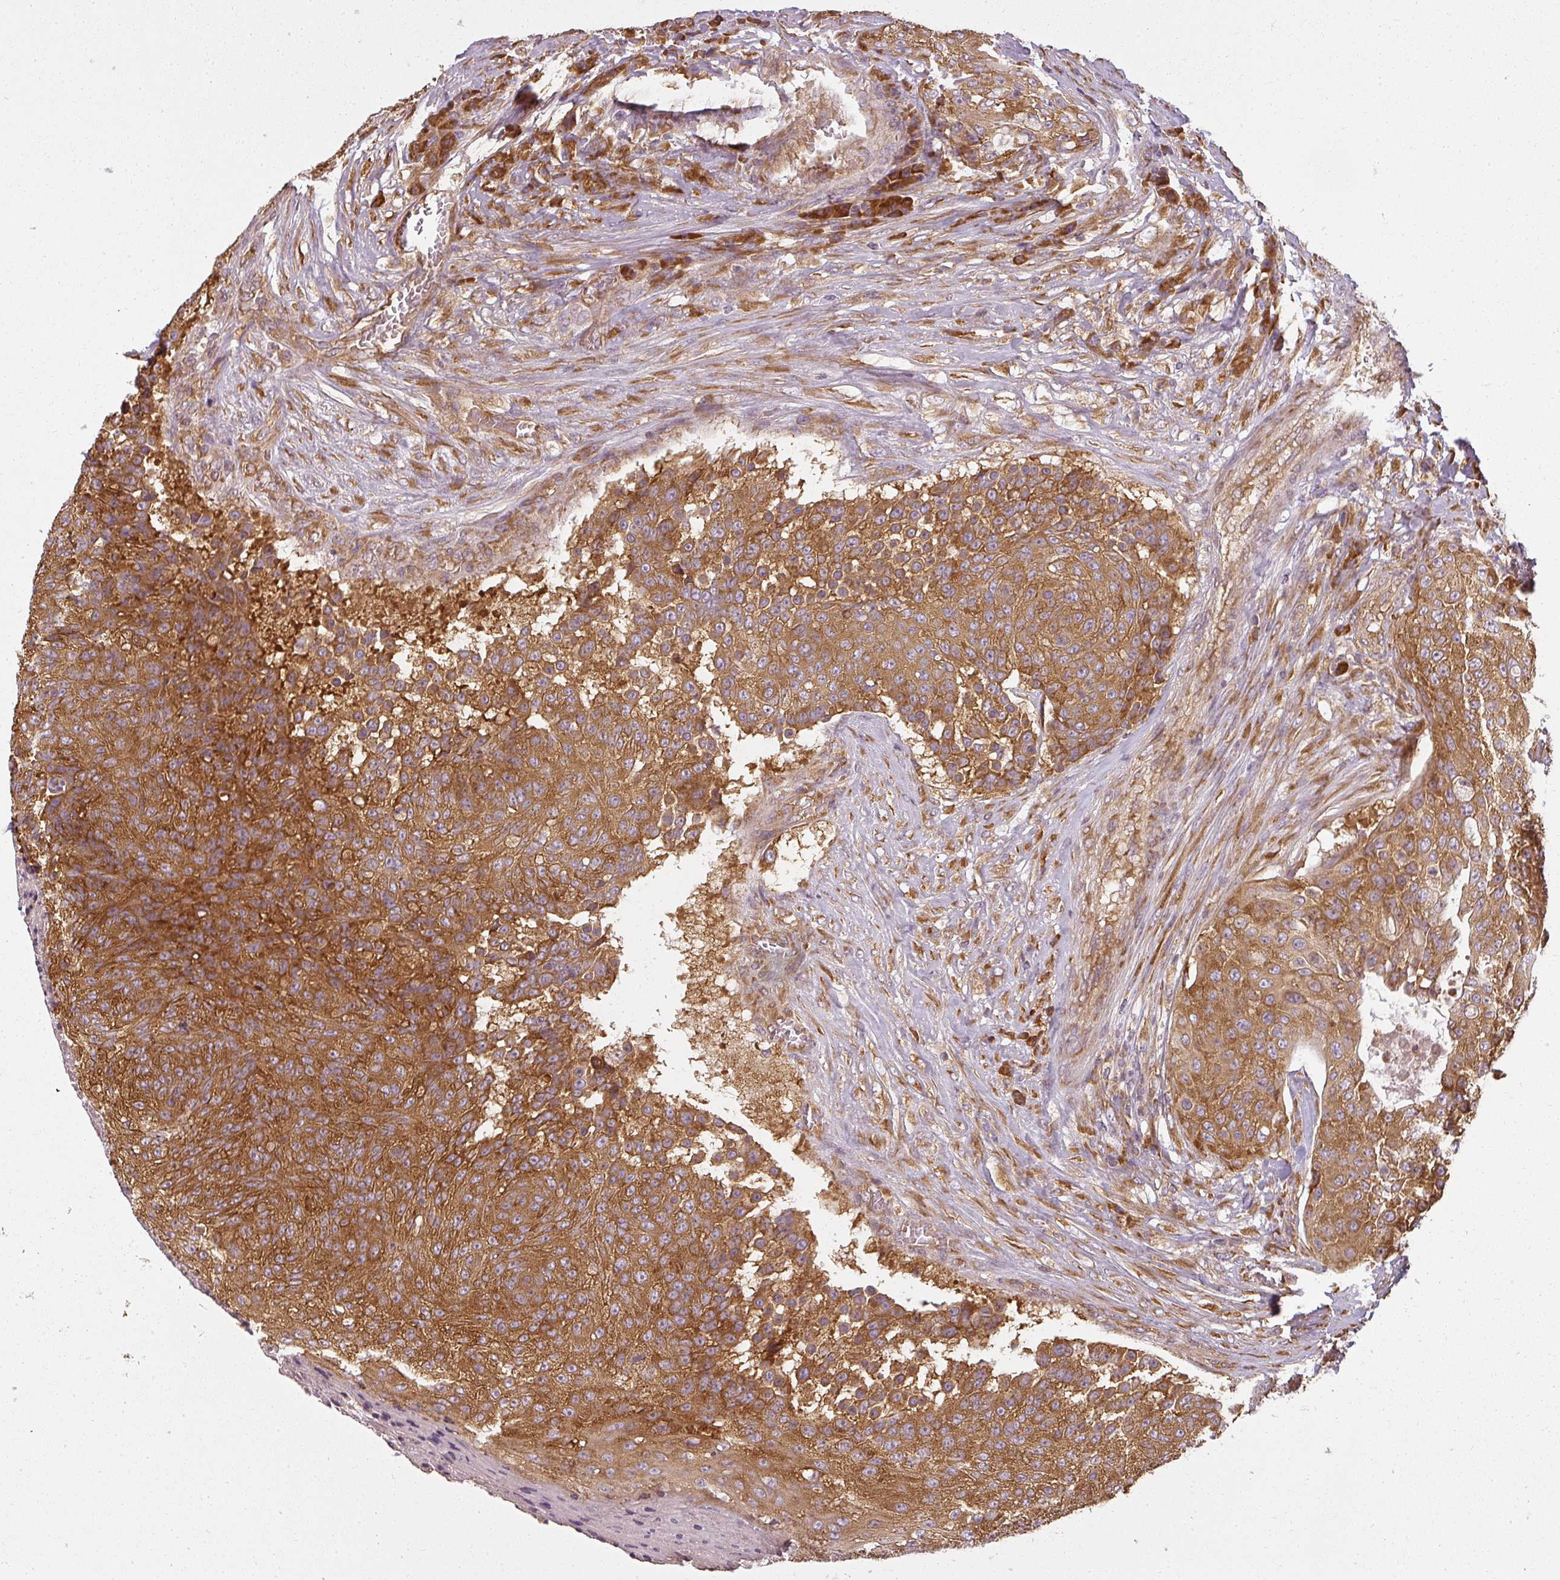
{"staining": {"intensity": "strong", "quantity": ">75%", "location": "cytoplasmic/membranous"}, "tissue": "urothelial cancer", "cell_type": "Tumor cells", "image_type": "cancer", "snomed": [{"axis": "morphology", "description": "Urothelial carcinoma, High grade"}, {"axis": "topography", "description": "Urinary bladder"}], "caption": "Brown immunohistochemical staining in human urothelial cancer displays strong cytoplasmic/membranous positivity in approximately >75% of tumor cells.", "gene": "RPL24", "patient": {"sex": "female", "age": 63}}